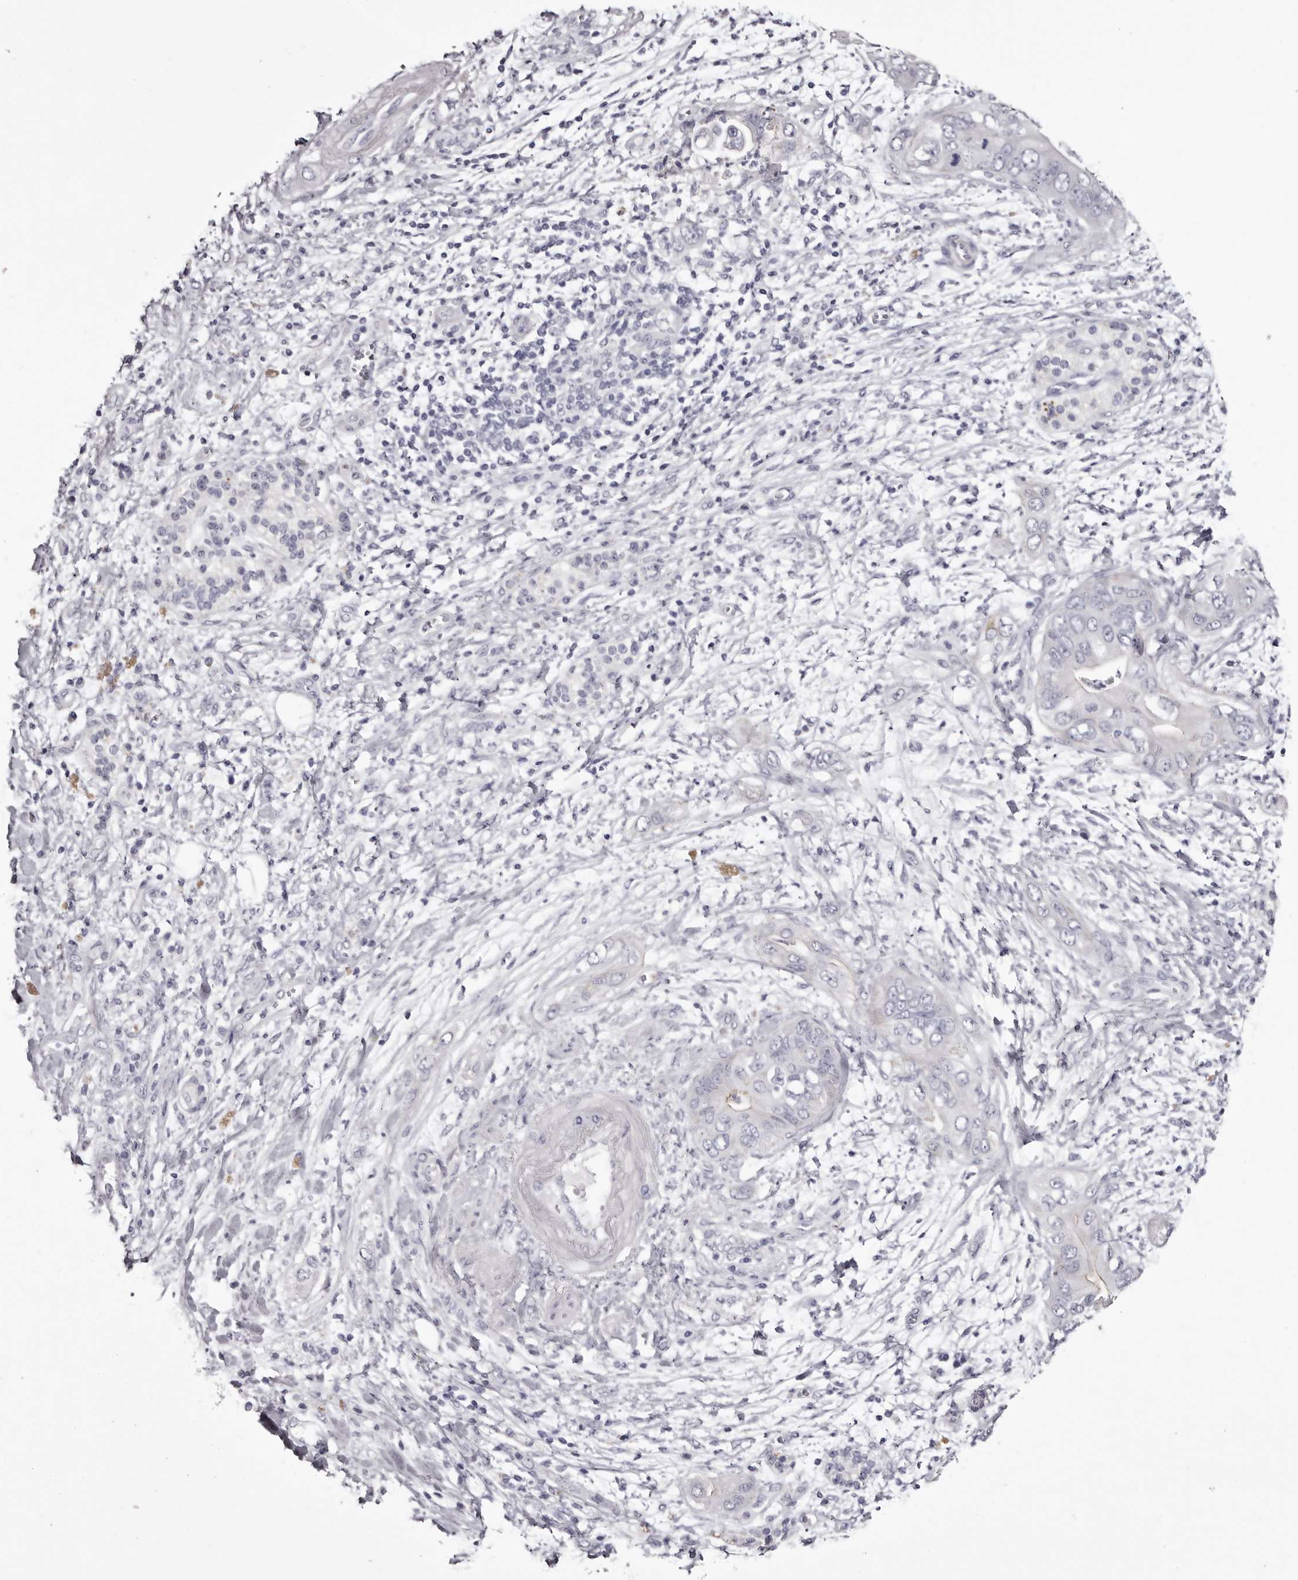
{"staining": {"intensity": "negative", "quantity": "none", "location": "none"}, "tissue": "pancreatic cancer", "cell_type": "Tumor cells", "image_type": "cancer", "snomed": [{"axis": "morphology", "description": "Adenocarcinoma, NOS"}, {"axis": "topography", "description": "Pancreas"}], "caption": "The immunohistochemistry (IHC) photomicrograph has no significant staining in tumor cells of pancreatic adenocarcinoma tissue. The staining was performed using DAB (3,3'-diaminobenzidine) to visualize the protein expression in brown, while the nuclei were stained in blue with hematoxylin (Magnification: 20x).", "gene": "CA6", "patient": {"sex": "female", "age": 78}}